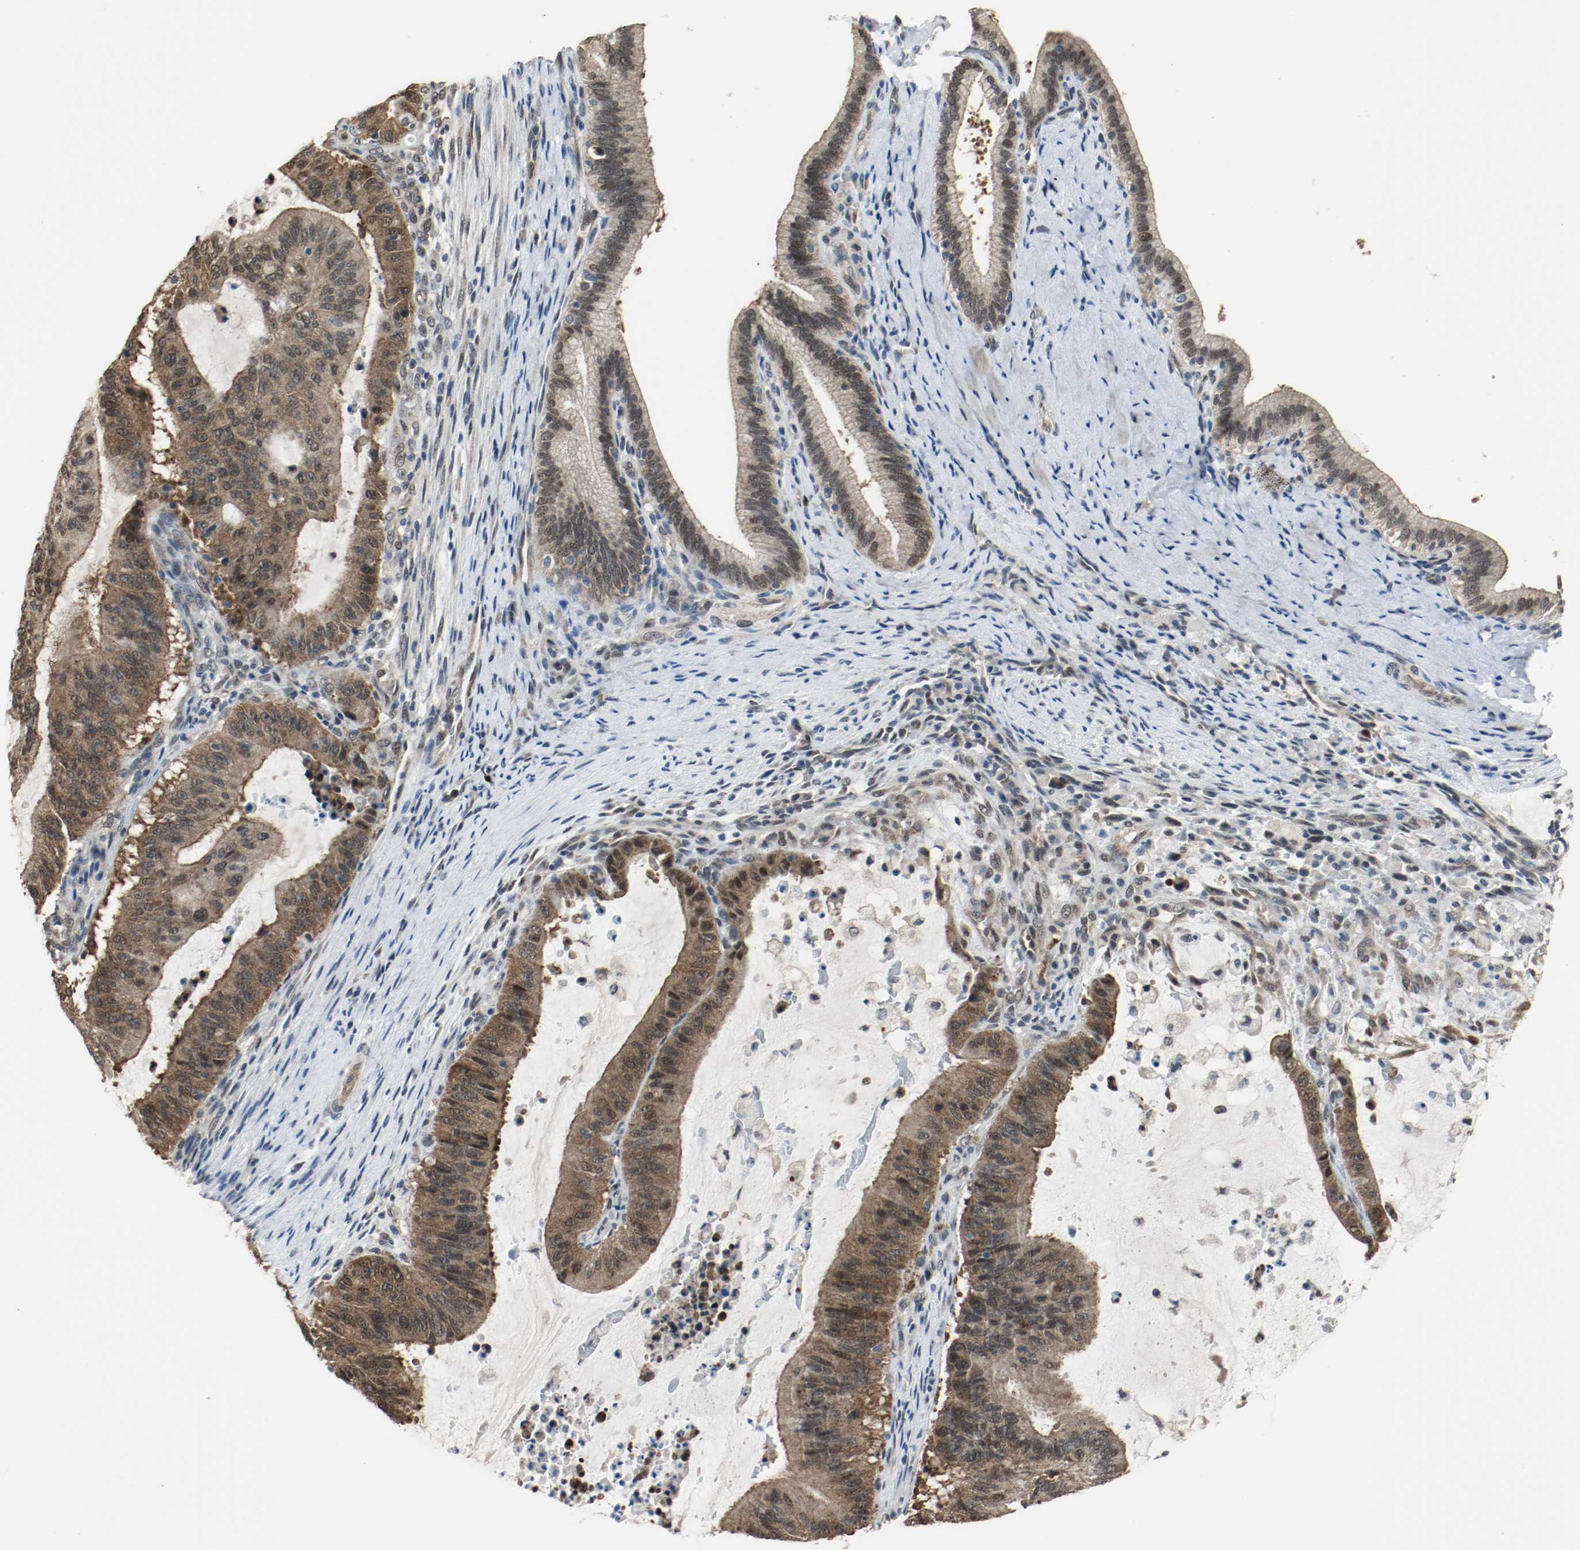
{"staining": {"intensity": "moderate", "quantity": ">75%", "location": "cytoplasmic/membranous,nuclear"}, "tissue": "liver cancer", "cell_type": "Tumor cells", "image_type": "cancer", "snomed": [{"axis": "morphology", "description": "Cholangiocarcinoma"}, {"axis": "topography", "description": "Liver"}], "caption": "Protein expression analysis of human liver cholangiocarcinoma reveals moderate cytoplasmic/membranous and nuclear positivity in about >75% of tumor cells.", "gene": "PPME1", "patient": {"sex": "female", "age": 73}}